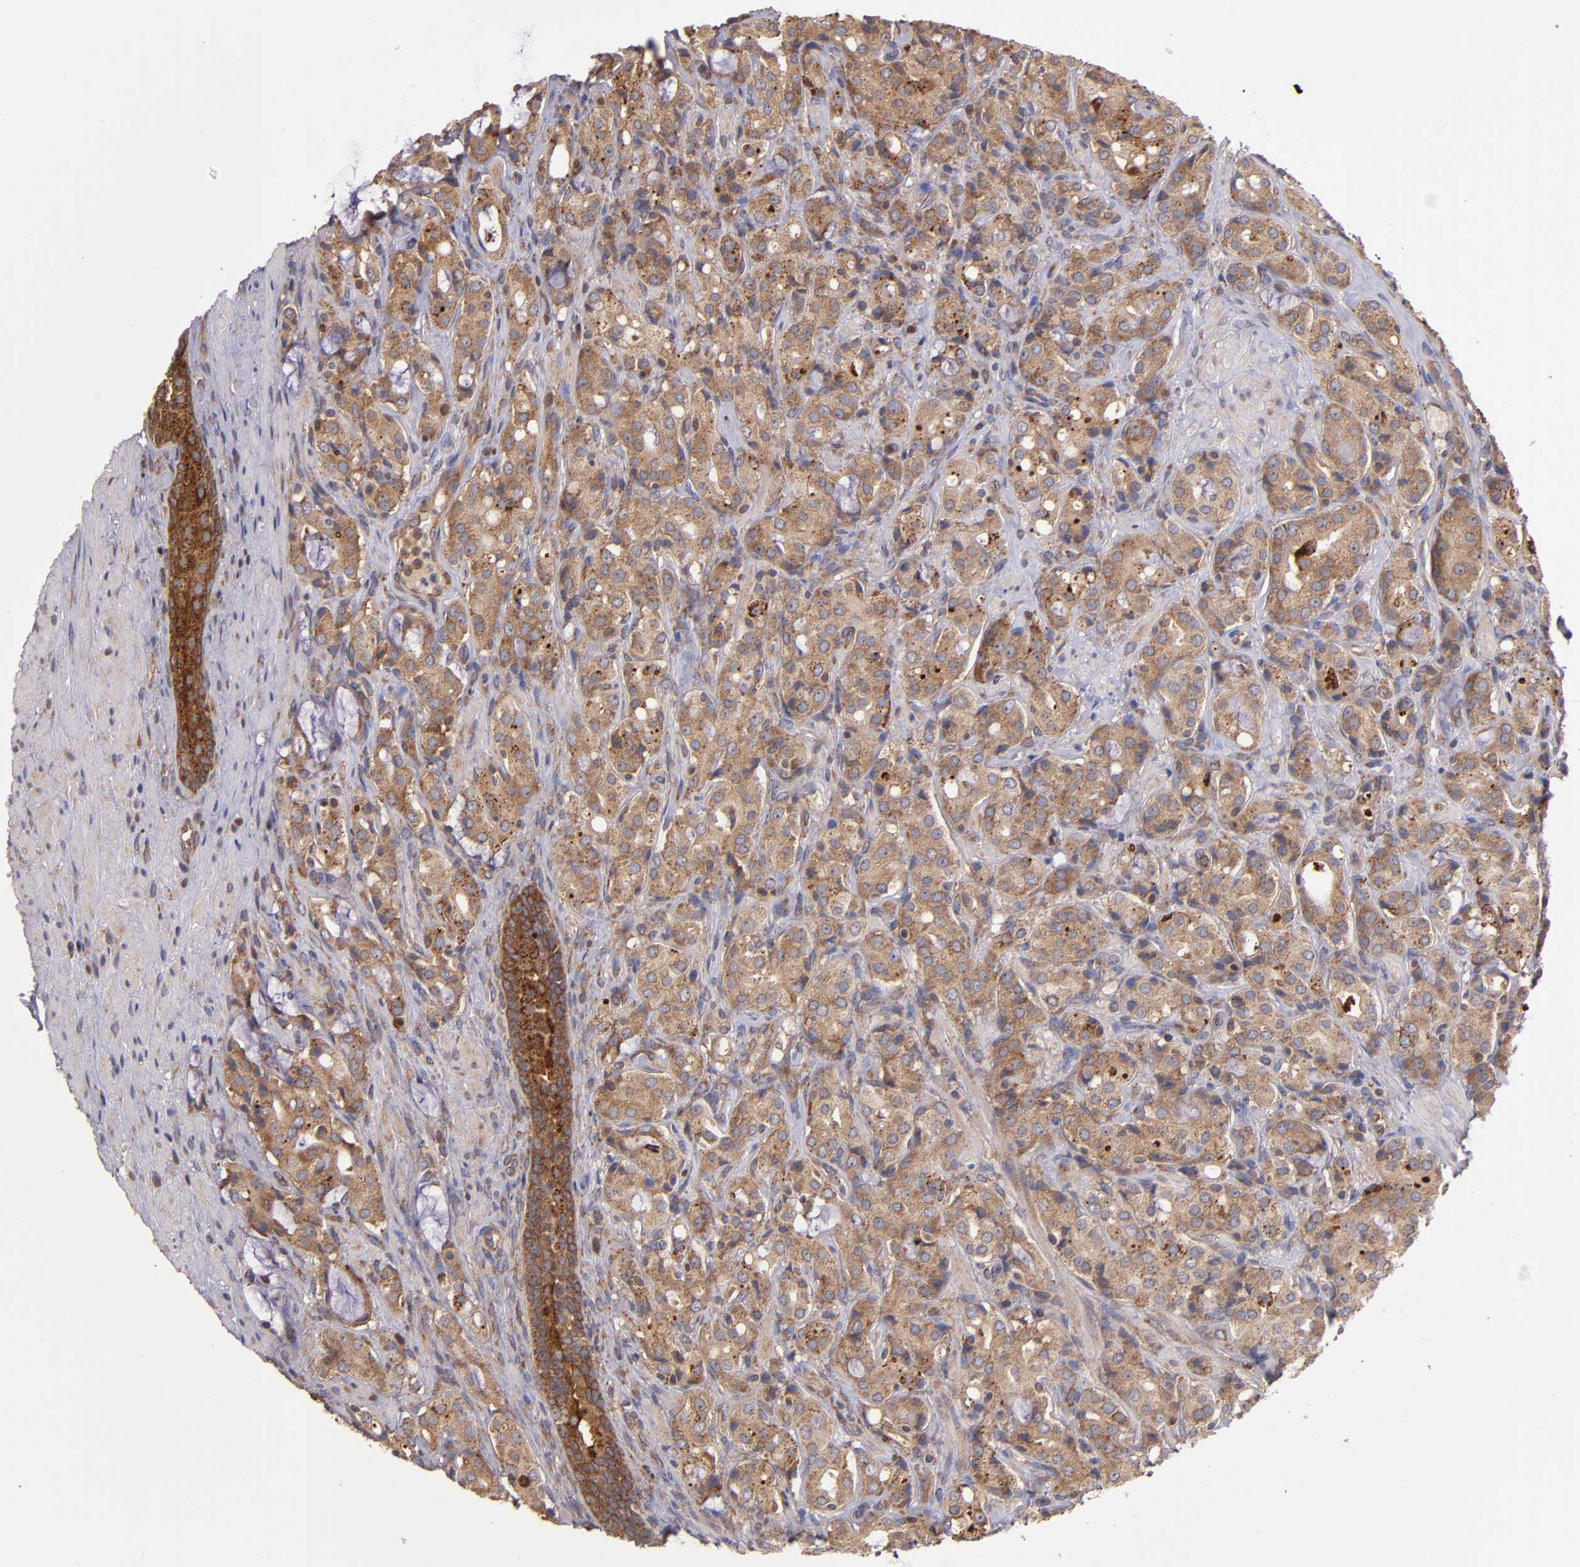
{"staining": {"intensity": "strong", "quantity": ">75%", "location": "cytoplasmic/membranous"}, "tissue": "prostate cancer", "cell_type": "Tumor cells", "image_type": "cancer", "snomed": [{"axis": "morphology", "description": "Adenocarcinoma, High grade"}, {"axis": "topography", "description": "Prostate"}], "caption": "This is an image of IHC staining of adenocarcinoma (high-grade) (prostate), which shows strong expression in the cytoplasmic/membranous of tumor cells.", "gene": "EIF4ENIF1", "patient": {"sex": "male", "age": 72}}